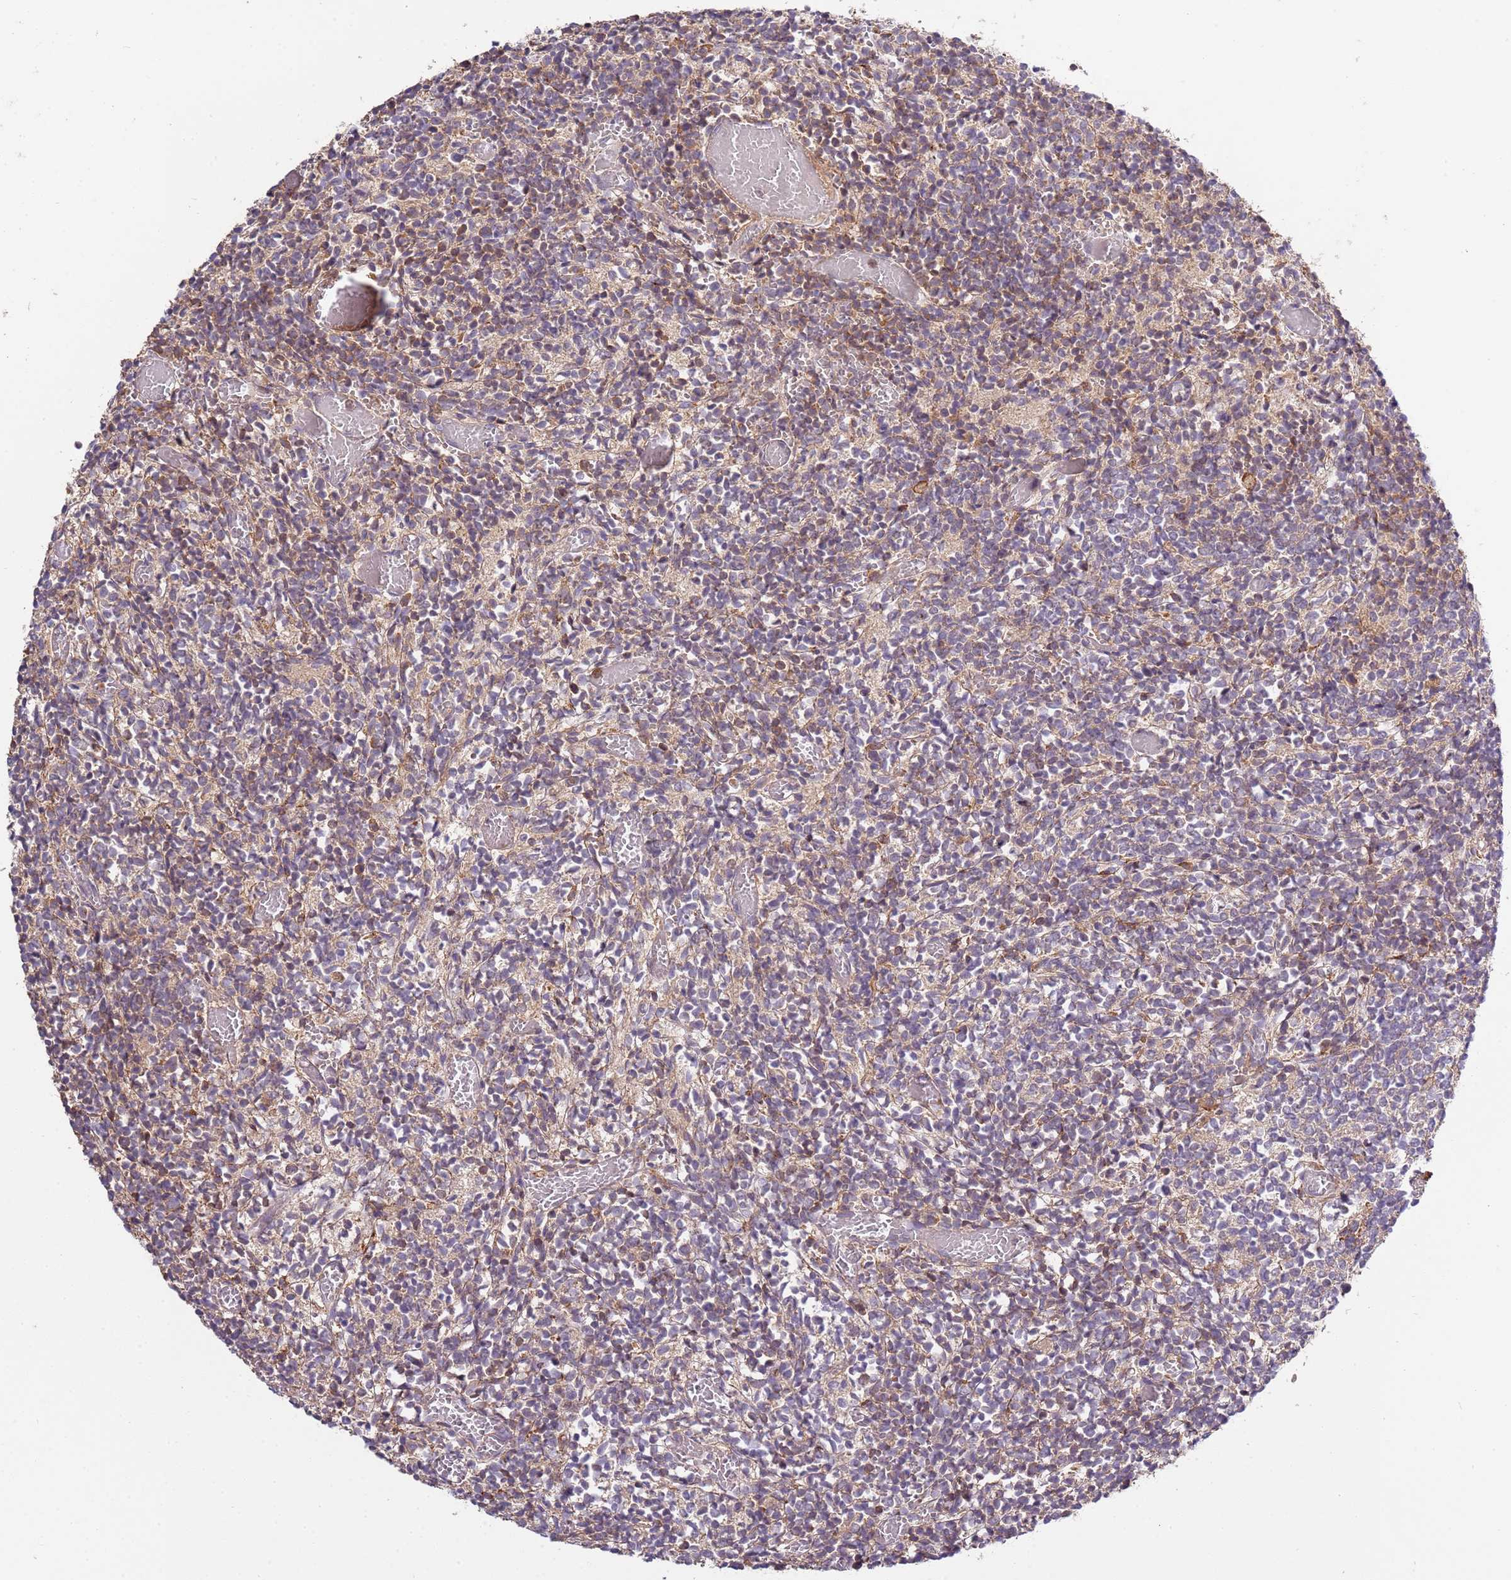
{"staining": {"intensity": "weak", "quantity": "25%-75%", "location": "cytoplasmic/membranous"}, "tissue": "glioma", "cell_type": "Tumor cells", "image_type": "cancer", "snomed": [{"axis": "morphology", "description": "Glioma, malignant, Low grade"}, {"axis": "topography", "description": "Brain"}], "caption": "High-magnification brightfield microscopy of glioma stained with DAB (3,3'-diaminobenzidine) (brown) and counterstained with hematoxylin (blue). tumor cells exhibit weak cytoplasmic/membranous expression is appreciated in about25%-75% of cells. (DAB IHC with brightfield microscopy, high magnification).", "gene": "ZNF624", "patient": {"sex": "female", "age": 1}}